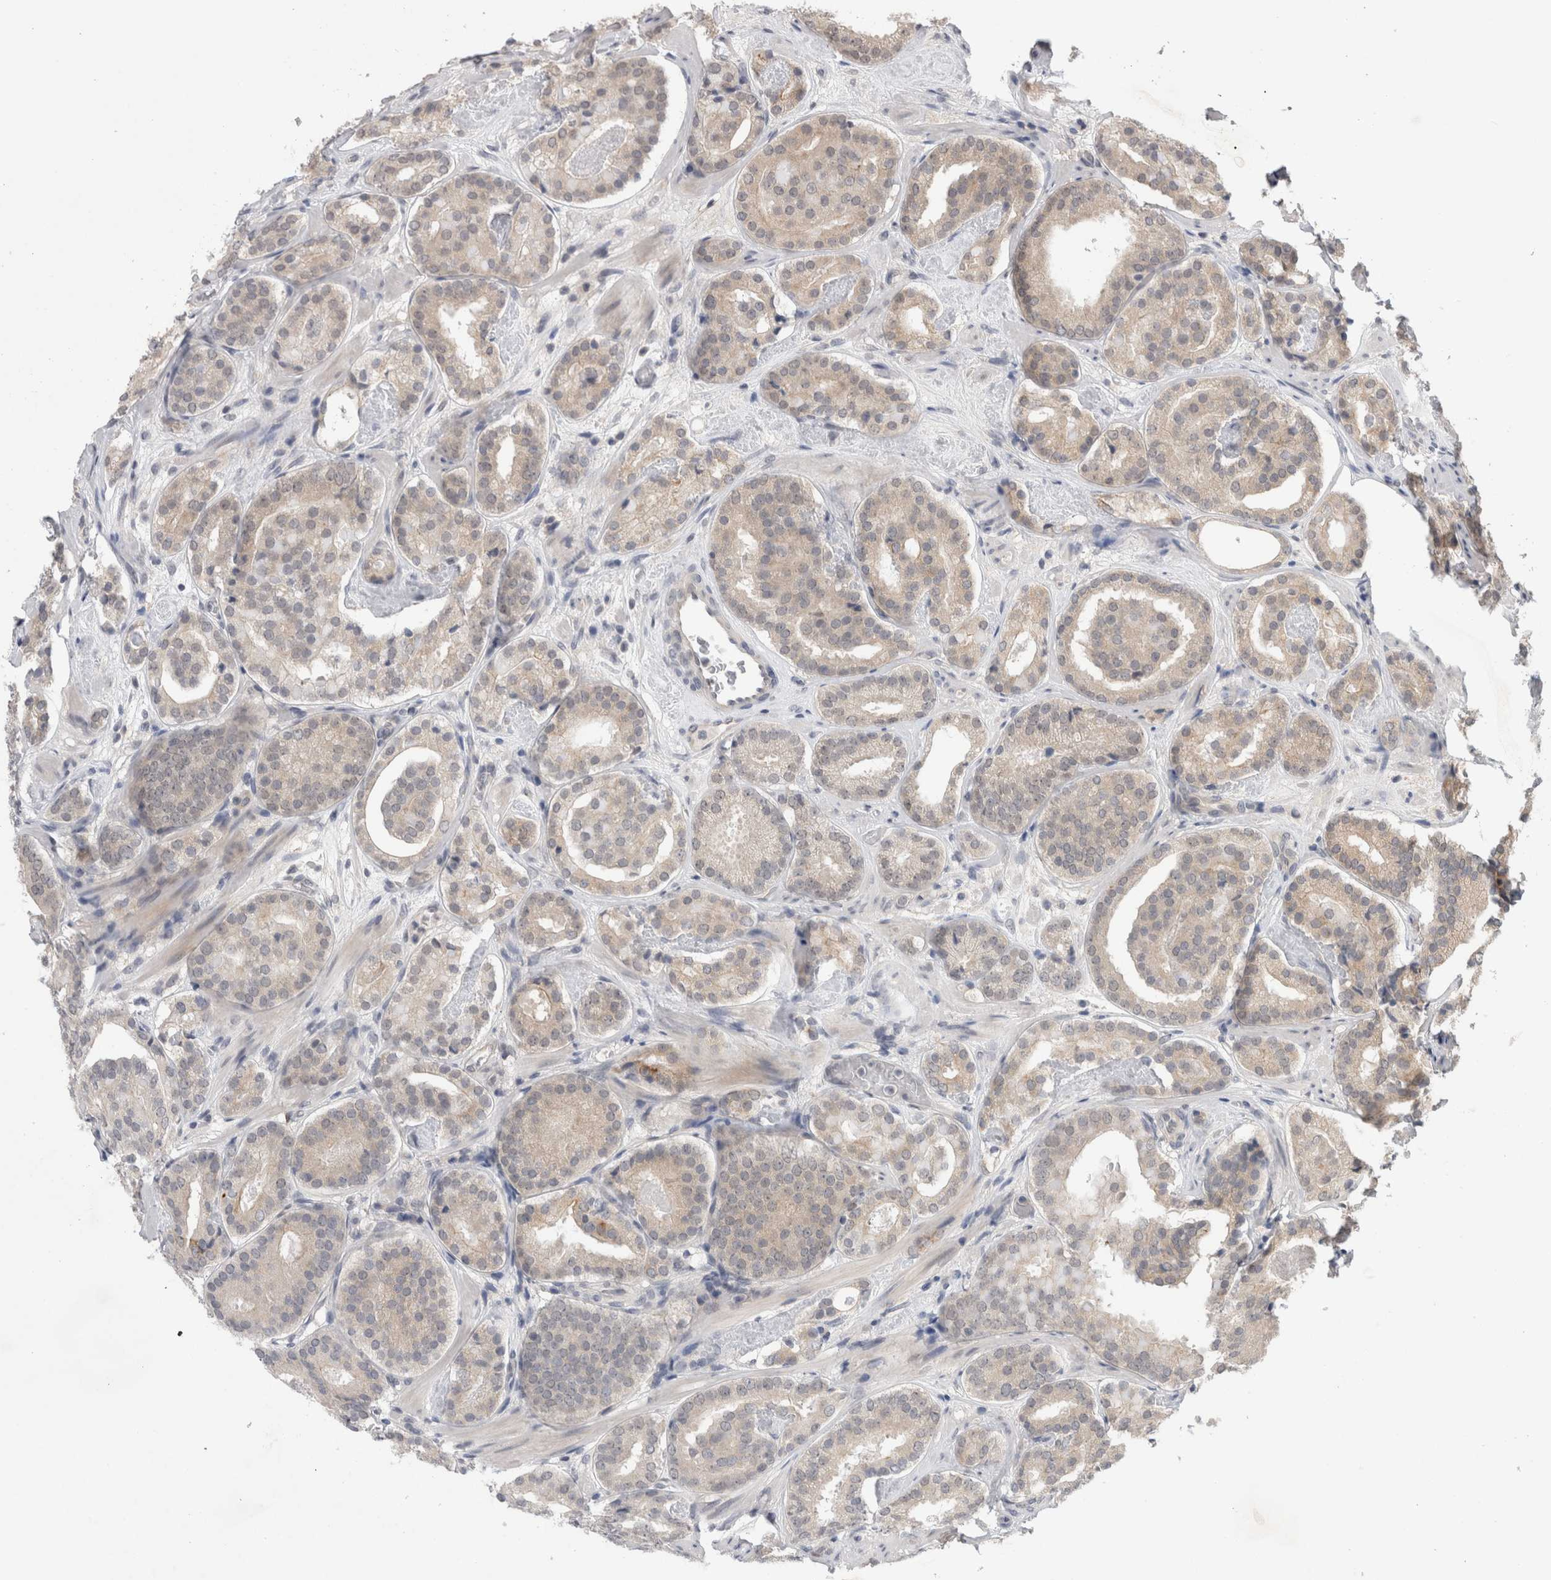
{"staining": {"intensity": "weak", "quantity": "<25%", "location": "cytoplasmic/membranous"}, "tissue": "prostate cancer", "cell_type": "Tumor cells", "image_type": "cancer", "snomed": [{"axis": "morphology", "description": "Adenocarcinoma, Low grade"}, {"axis": "topography", "description": "Prostate"}], "caption": "The immunohistochemistry photomicrograph has no significant positivity in tumor cells of prostate cancer (adenocarcinoma (low-grade)) tissue.", "gene": "ZNF341", "patient": {"sex": "male", "age": 69}}